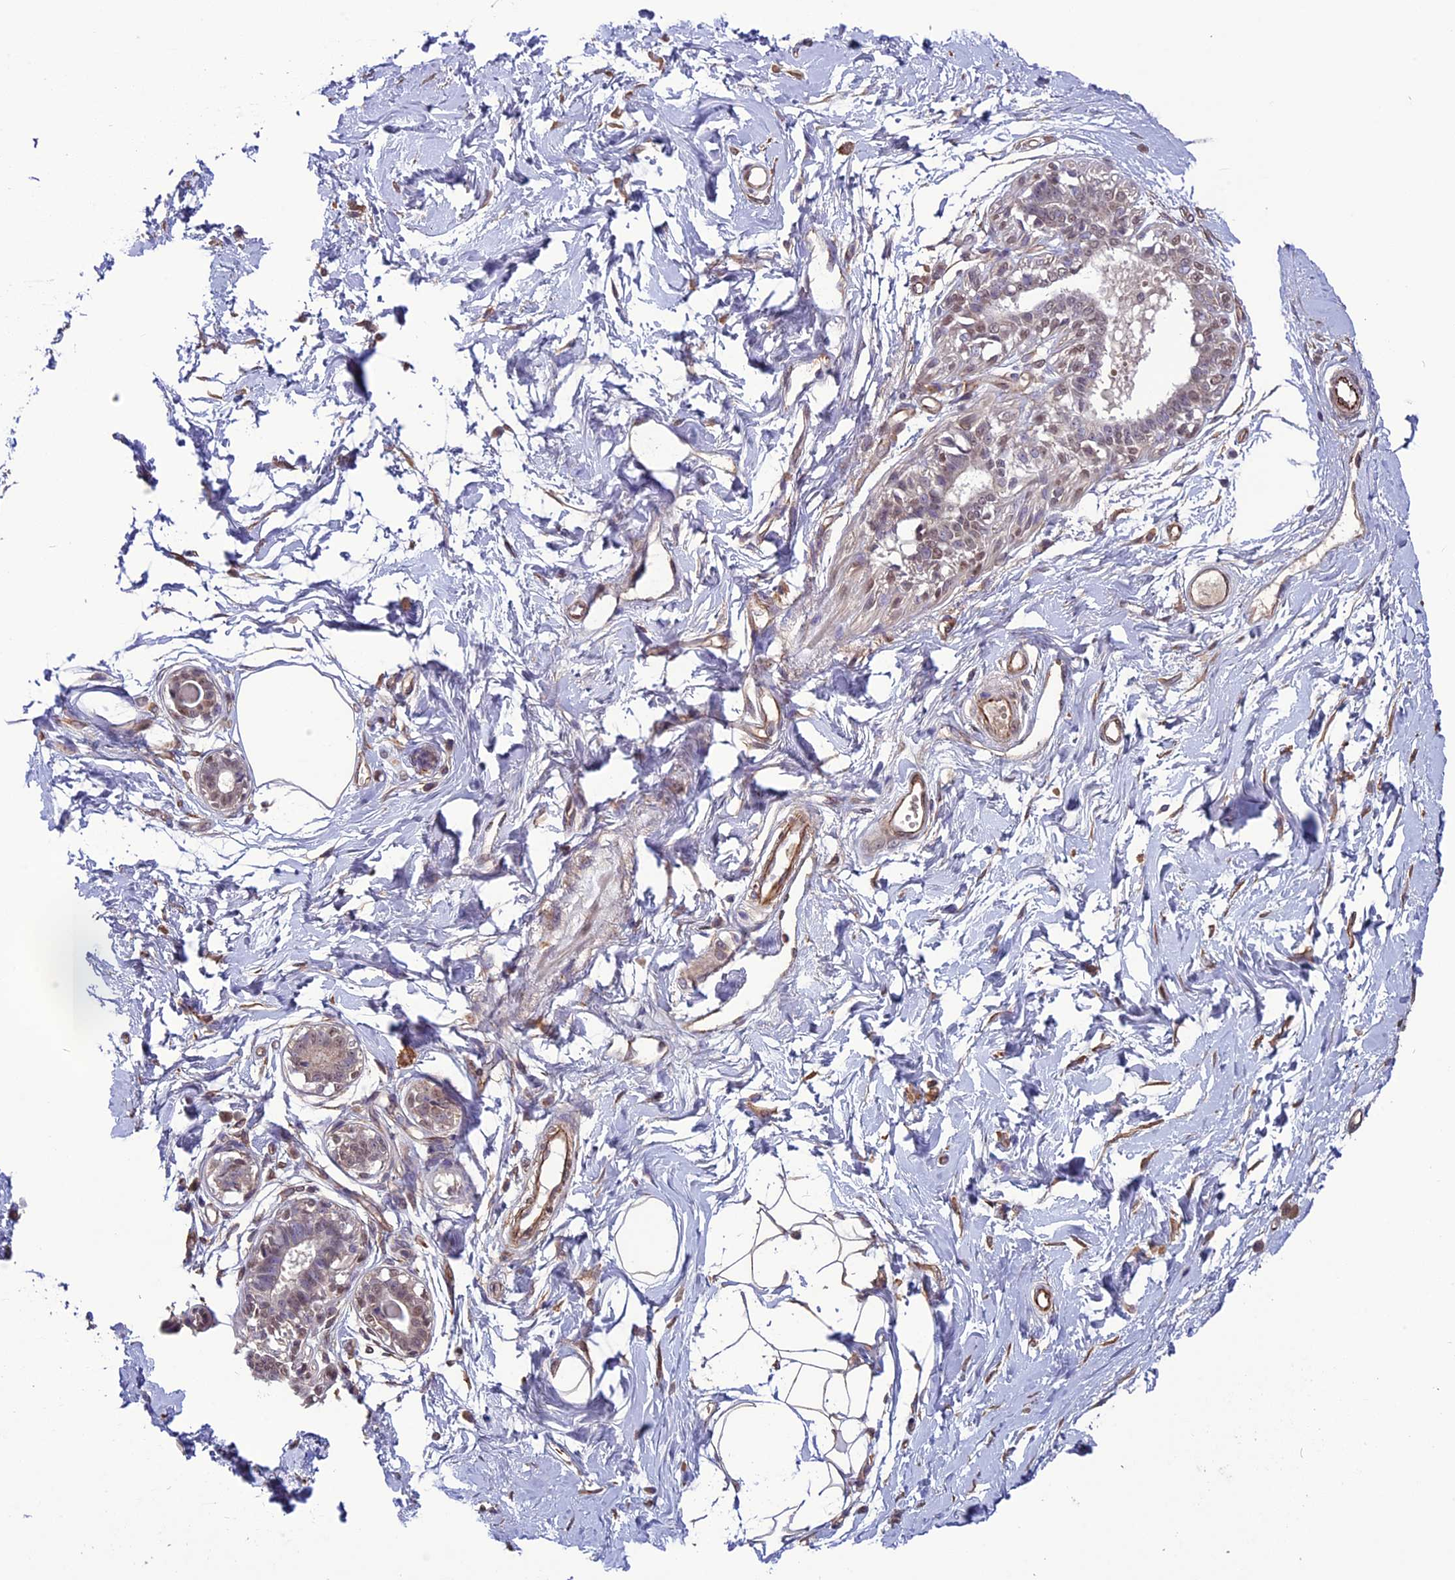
{"staining": {"intensity": "weak", "quantity": "25%-75%", "location": "cytoplasmic/membranous"}, "tissue": "breast", "cell_type": "Adipocytes", "image_type": "normal", "snomed": [{"axis": "morphology", "description": "Normal tissue, NOS"}, {"axis": "topography", "description": "Breast"}], "caption": "Adipocytes exhibit weak cytoplasmic/membranous positivity in about 25%-75% of cells in unremarkable breast.", "gene": "C3orf70", "patient": {"sex": "female", "age": 45}}